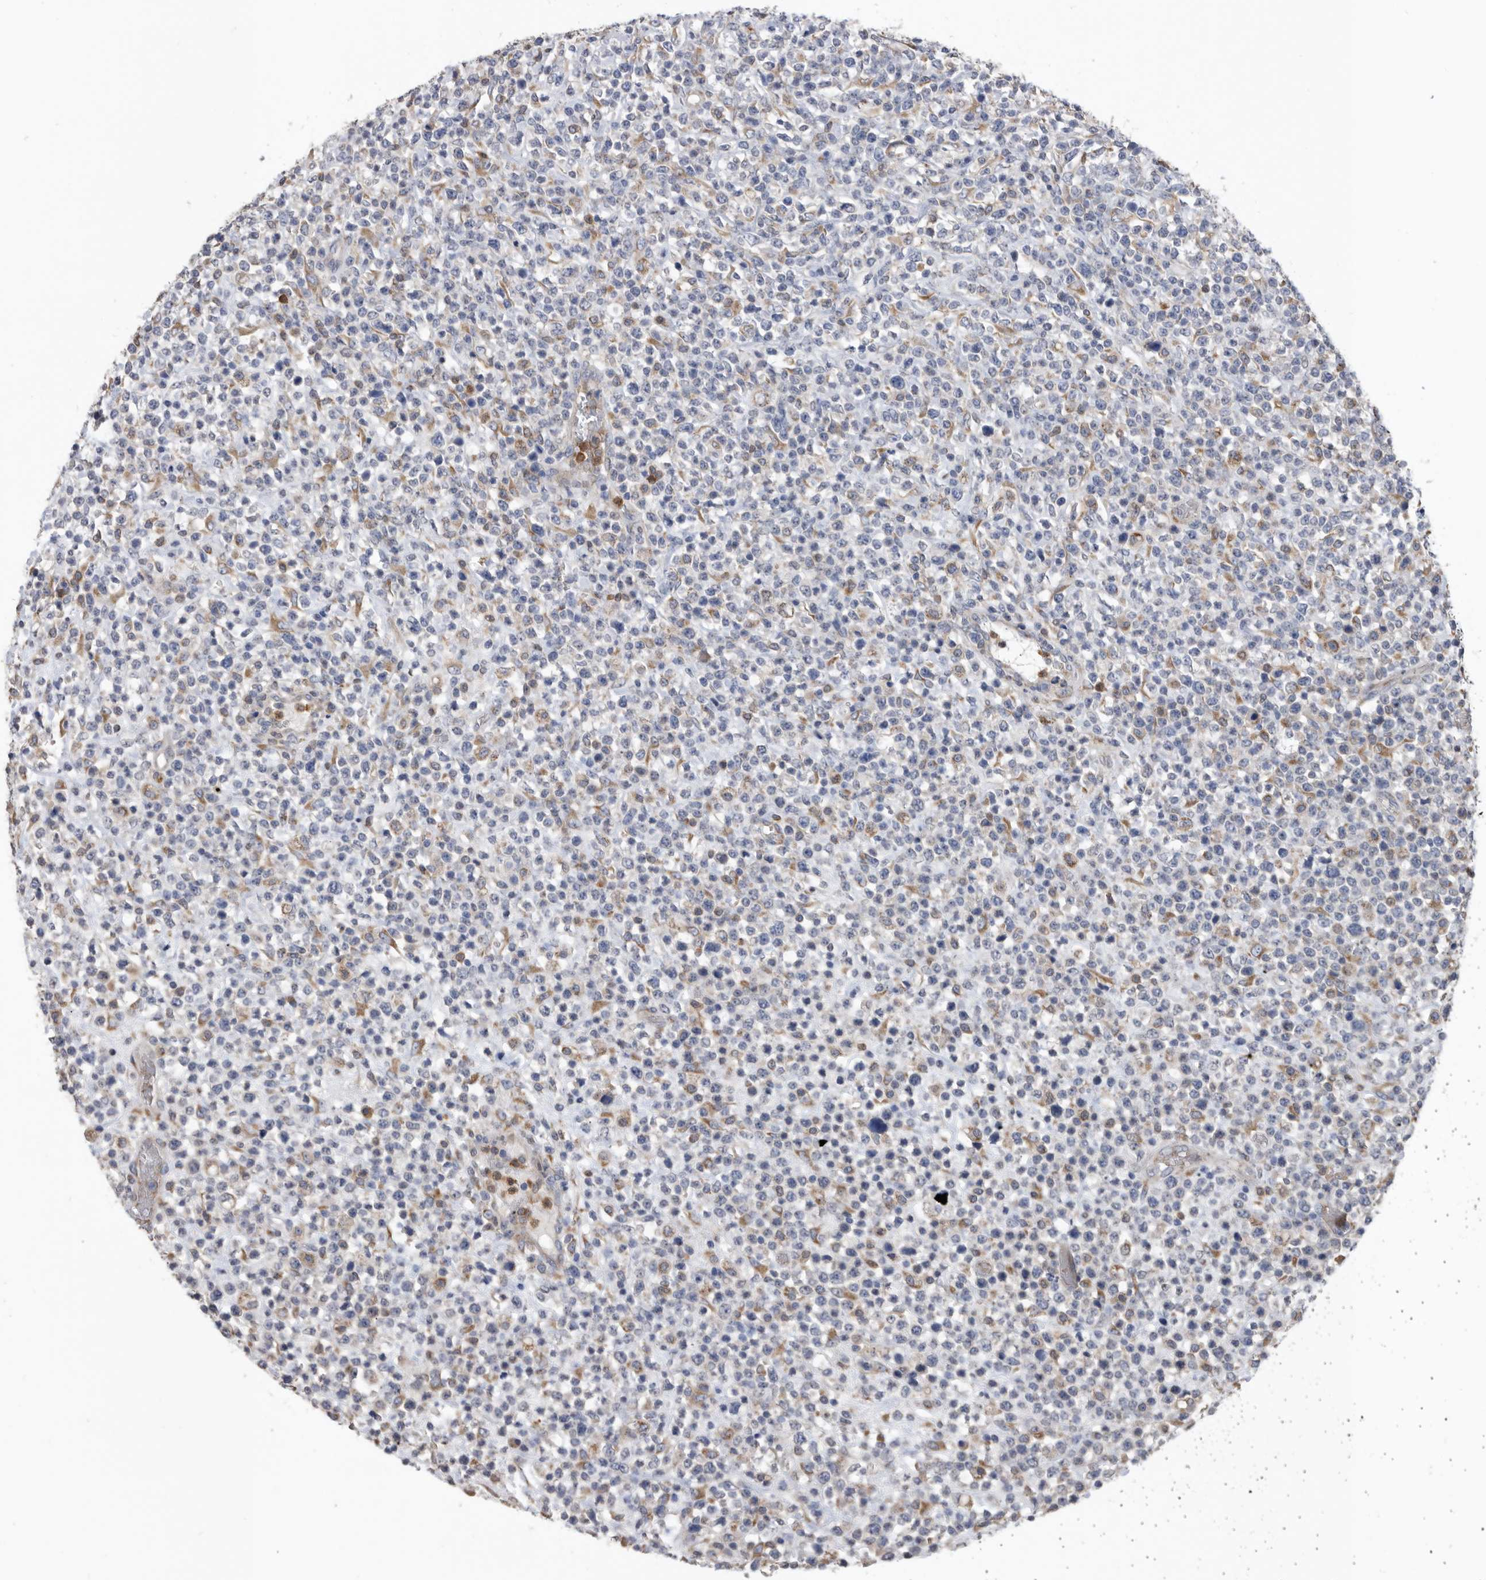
{"staining": {"intensity": "negative", "quantity": "none", "location": "none"}, "tissue": "lymphoma", "cell_type": "Tumor cells", "image_type": "cancer", "snomed": [{"axis": "morphology", "description": "Malignant lymphoma, non-Hodgkin's type, High grade"}, {"axis": "topography", "description": "Colon"}], "caption": "This image is of malignant lymphoma, non-Hodgkin's type (high-grade) stained with immunohistochemistry to label a protein in brown with the nuclei are counter-stained blue. There is no staining in tumor cells.", "gene": "CRISPLD2", "patient": {"sex": "female", "age": 53}}